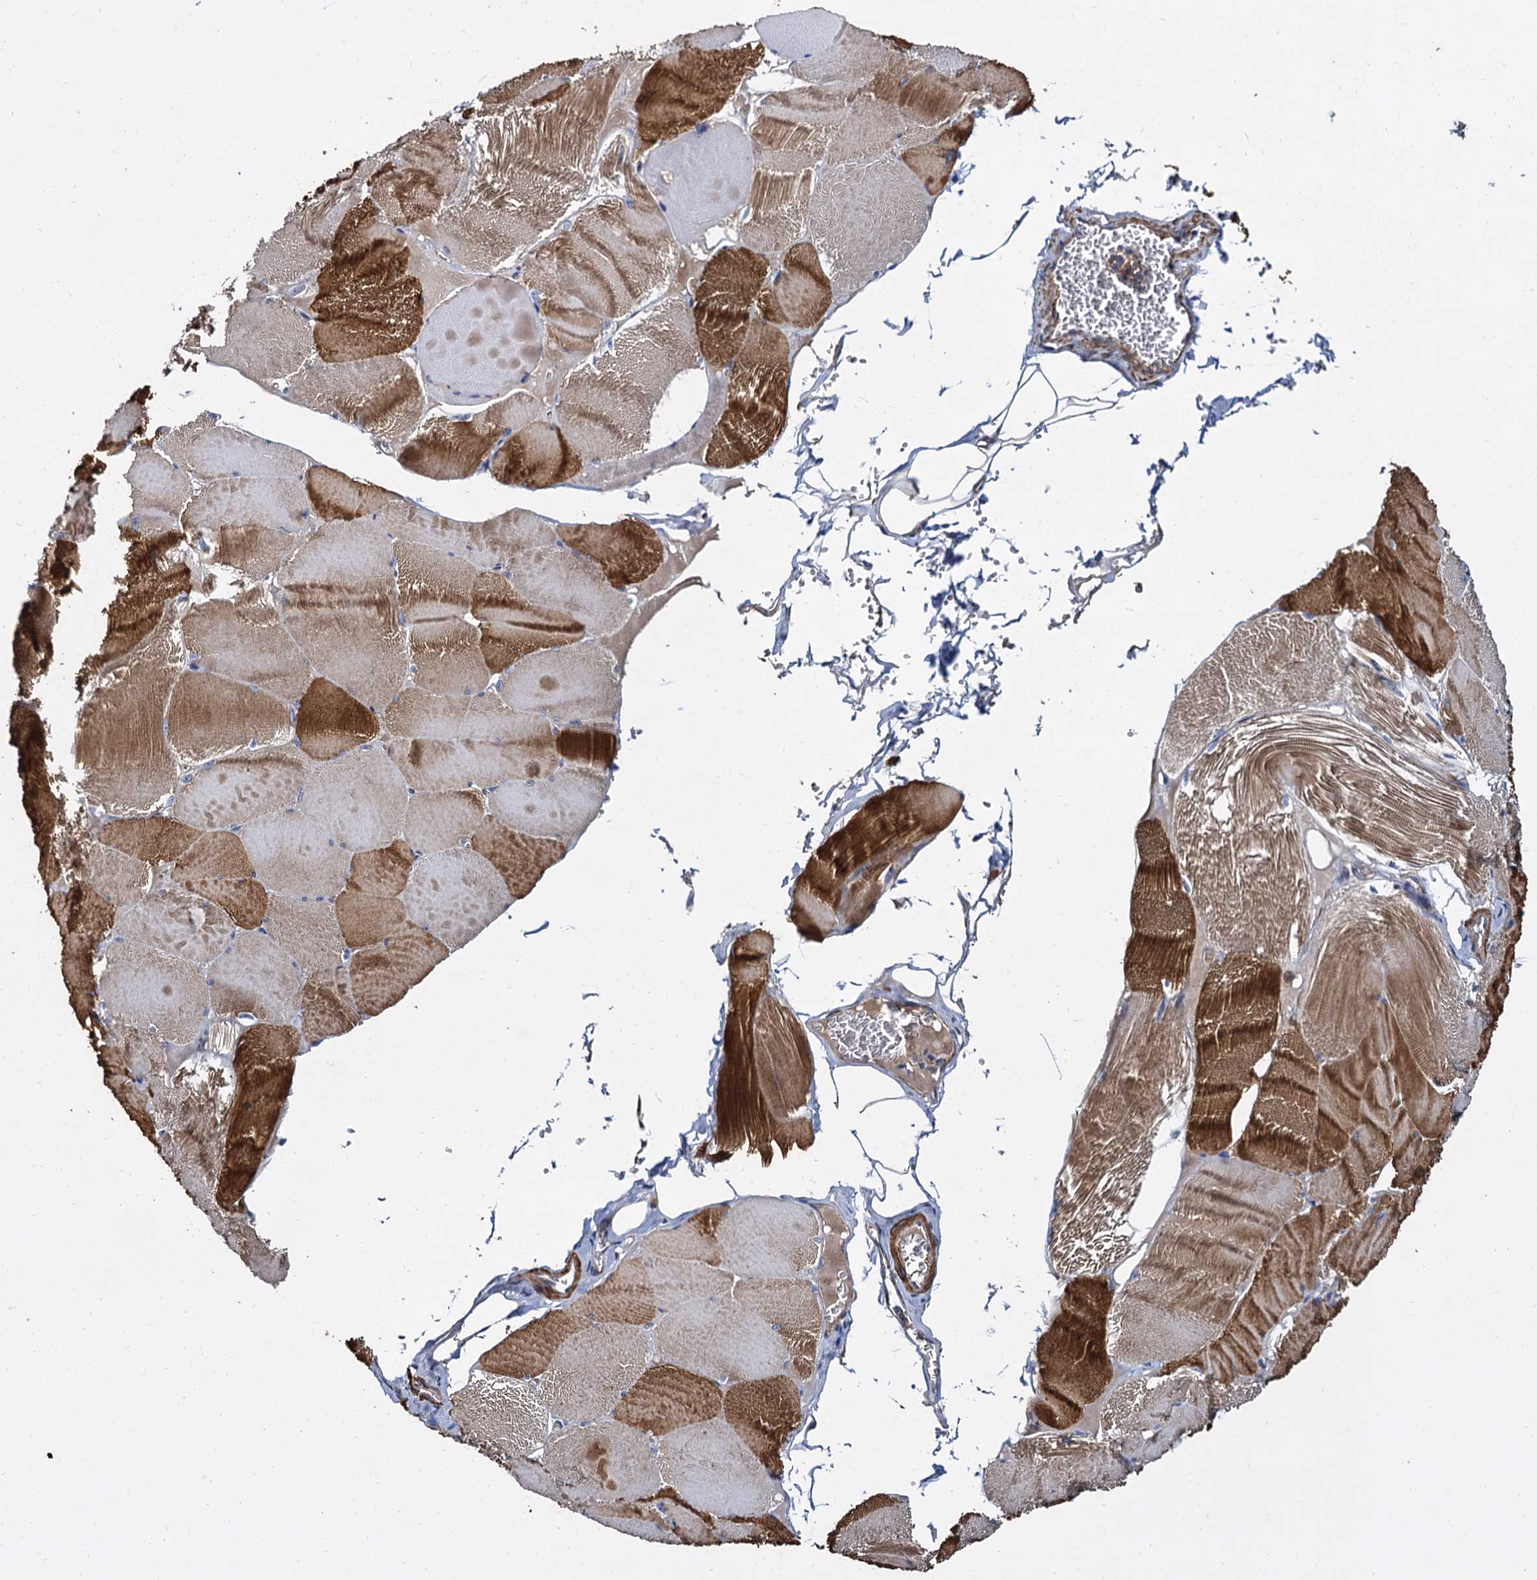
{"staining": {"intensity": "strong", "quantity": ">75%", "location": "cytoplasmic/membranous"}, "tissue": "skeletal muscle", "cell_type": "Myocytes", "image_type": "normal", "snomed": [{"axis": "morphology", "description": "Normal tissue, NOS"}, {"axis": "morphology", "description": "Basal cell carcinoma"}, {"axis": "topography", "description": "Skeletal muscle"}], "caption": "This image reveals benign skeletal muscle stained with immunohistochemistry (IHC) to label a protein in brown. The cytoplasmic/membranous of myocytes show strong positivity for the protein. Nuclei are counter-stained blue.", "gene": "ISM2", "patient": {"sex": "female", "age": 64}}